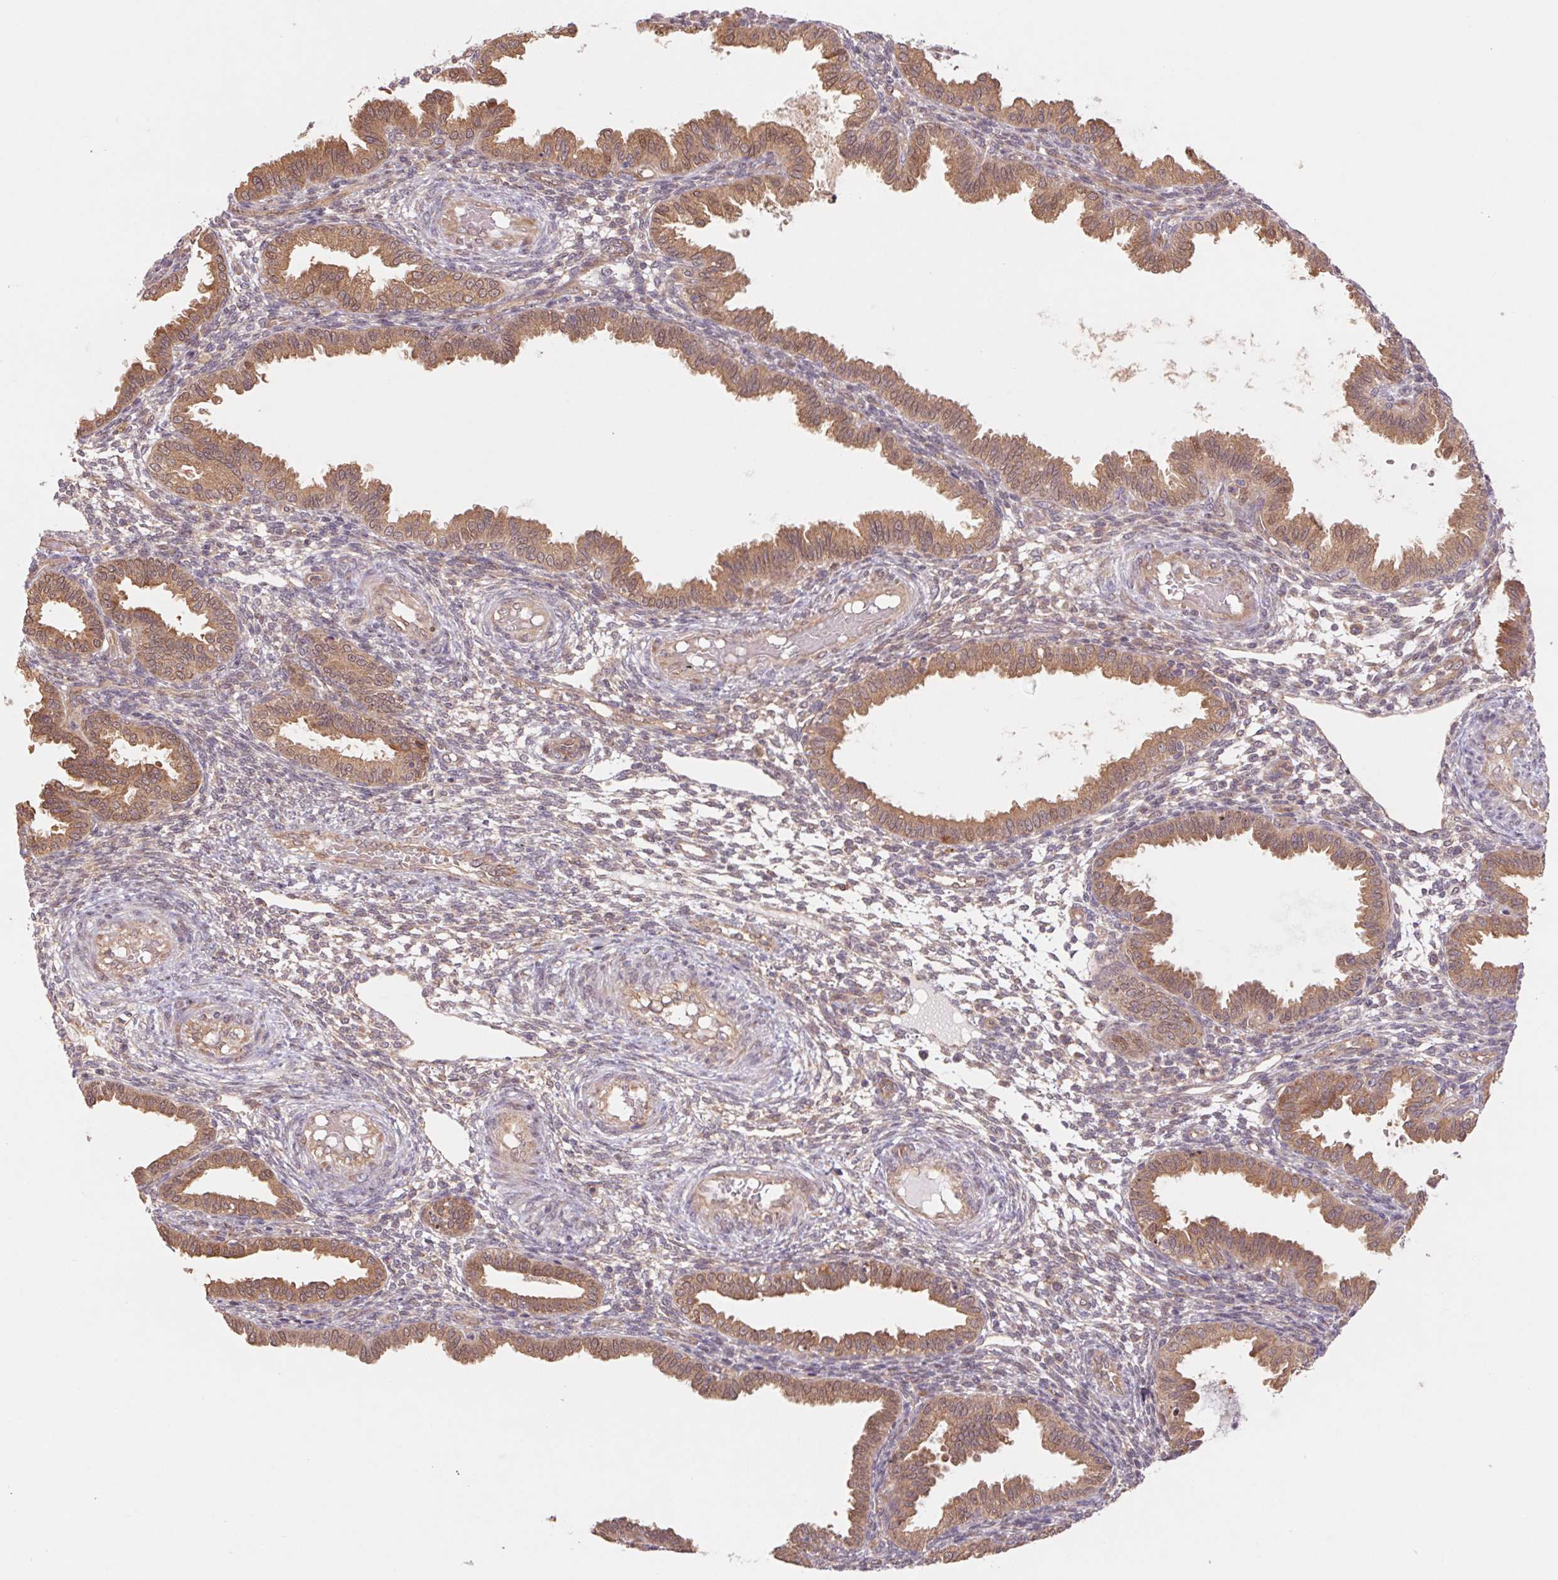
{"staining": {"intensity": "weak", "quantity": "25%-75%", "location": "cytoplasmic/membranous"}, "tissue": "endometrium", "cell_type": "Cells in endometrial stroma", "image_type": "normal", "snomed": [{"axis": "morphology", "description": "Normal tissue, NOS"}, {"axis": "topography", "description": "Endometrium"}], "caption": "Protein staining displays weak cytoplasmic/membranous staining in about 25%-75% of cells in endometrial stroma in normal endometrium.", "gene": "RRM1", "patient": {"sex": "female", "age": 33}}